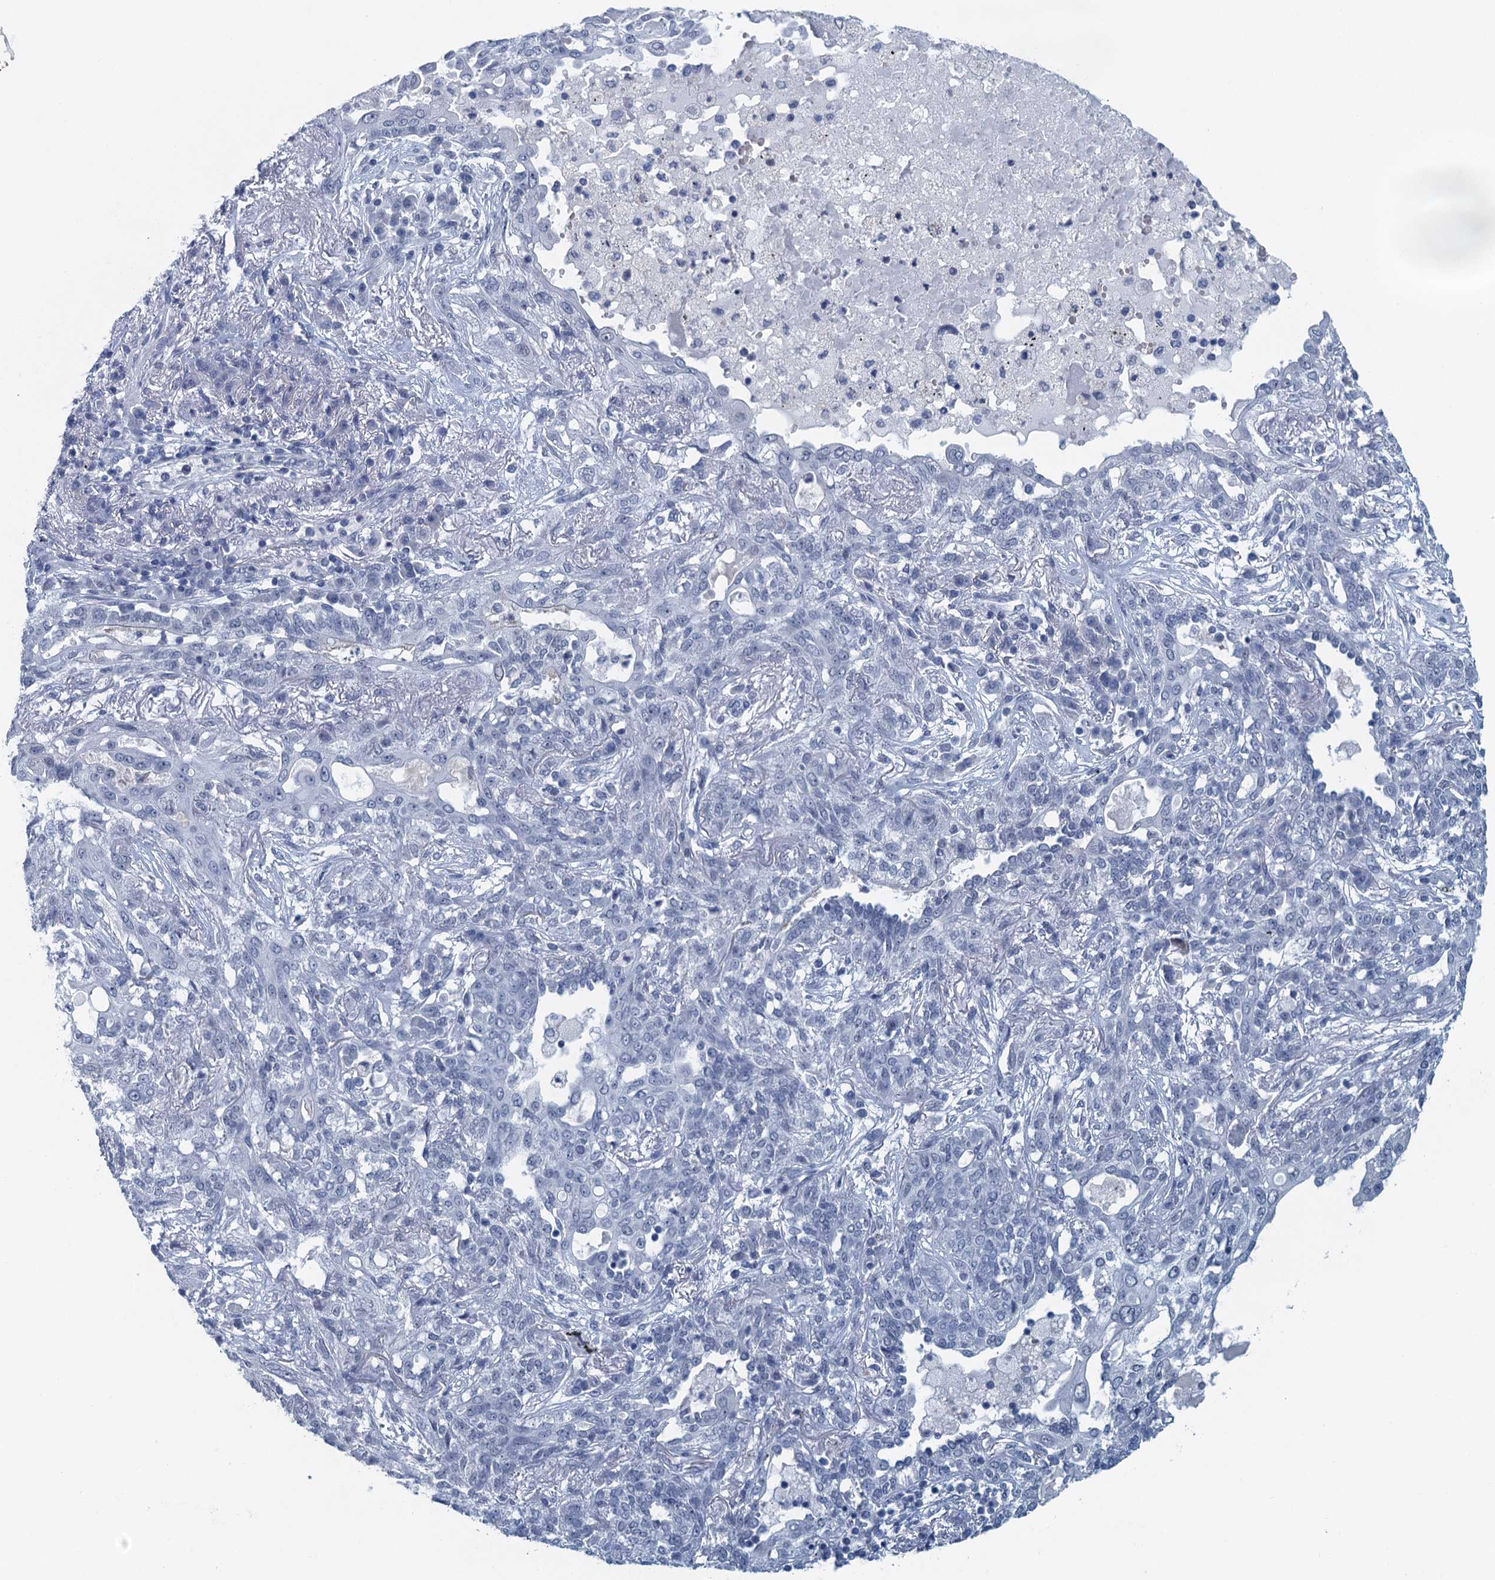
{"staining": {"intensity": "negative", "quantity": "none", "location": "none"}, "tissue": "lung cancer", "cell_type": "Tumor cells", "image_type": "cancer", "snomed": [{"axis": "morphology", "description": "Squamous cell carcinoma, NOS"}, {"axis": "topography", "description": "Lung"}], "caption": "The photomicrograph displays no staining of tumor cells in lung cancer. The staining is performed using DAB (3,3'-diaminobenzidine) brown chromogen with nuclei counter-stained in using hematoxylin.", "gene": "TTLL9", "patient": {"sex": "female", "age": 70}}